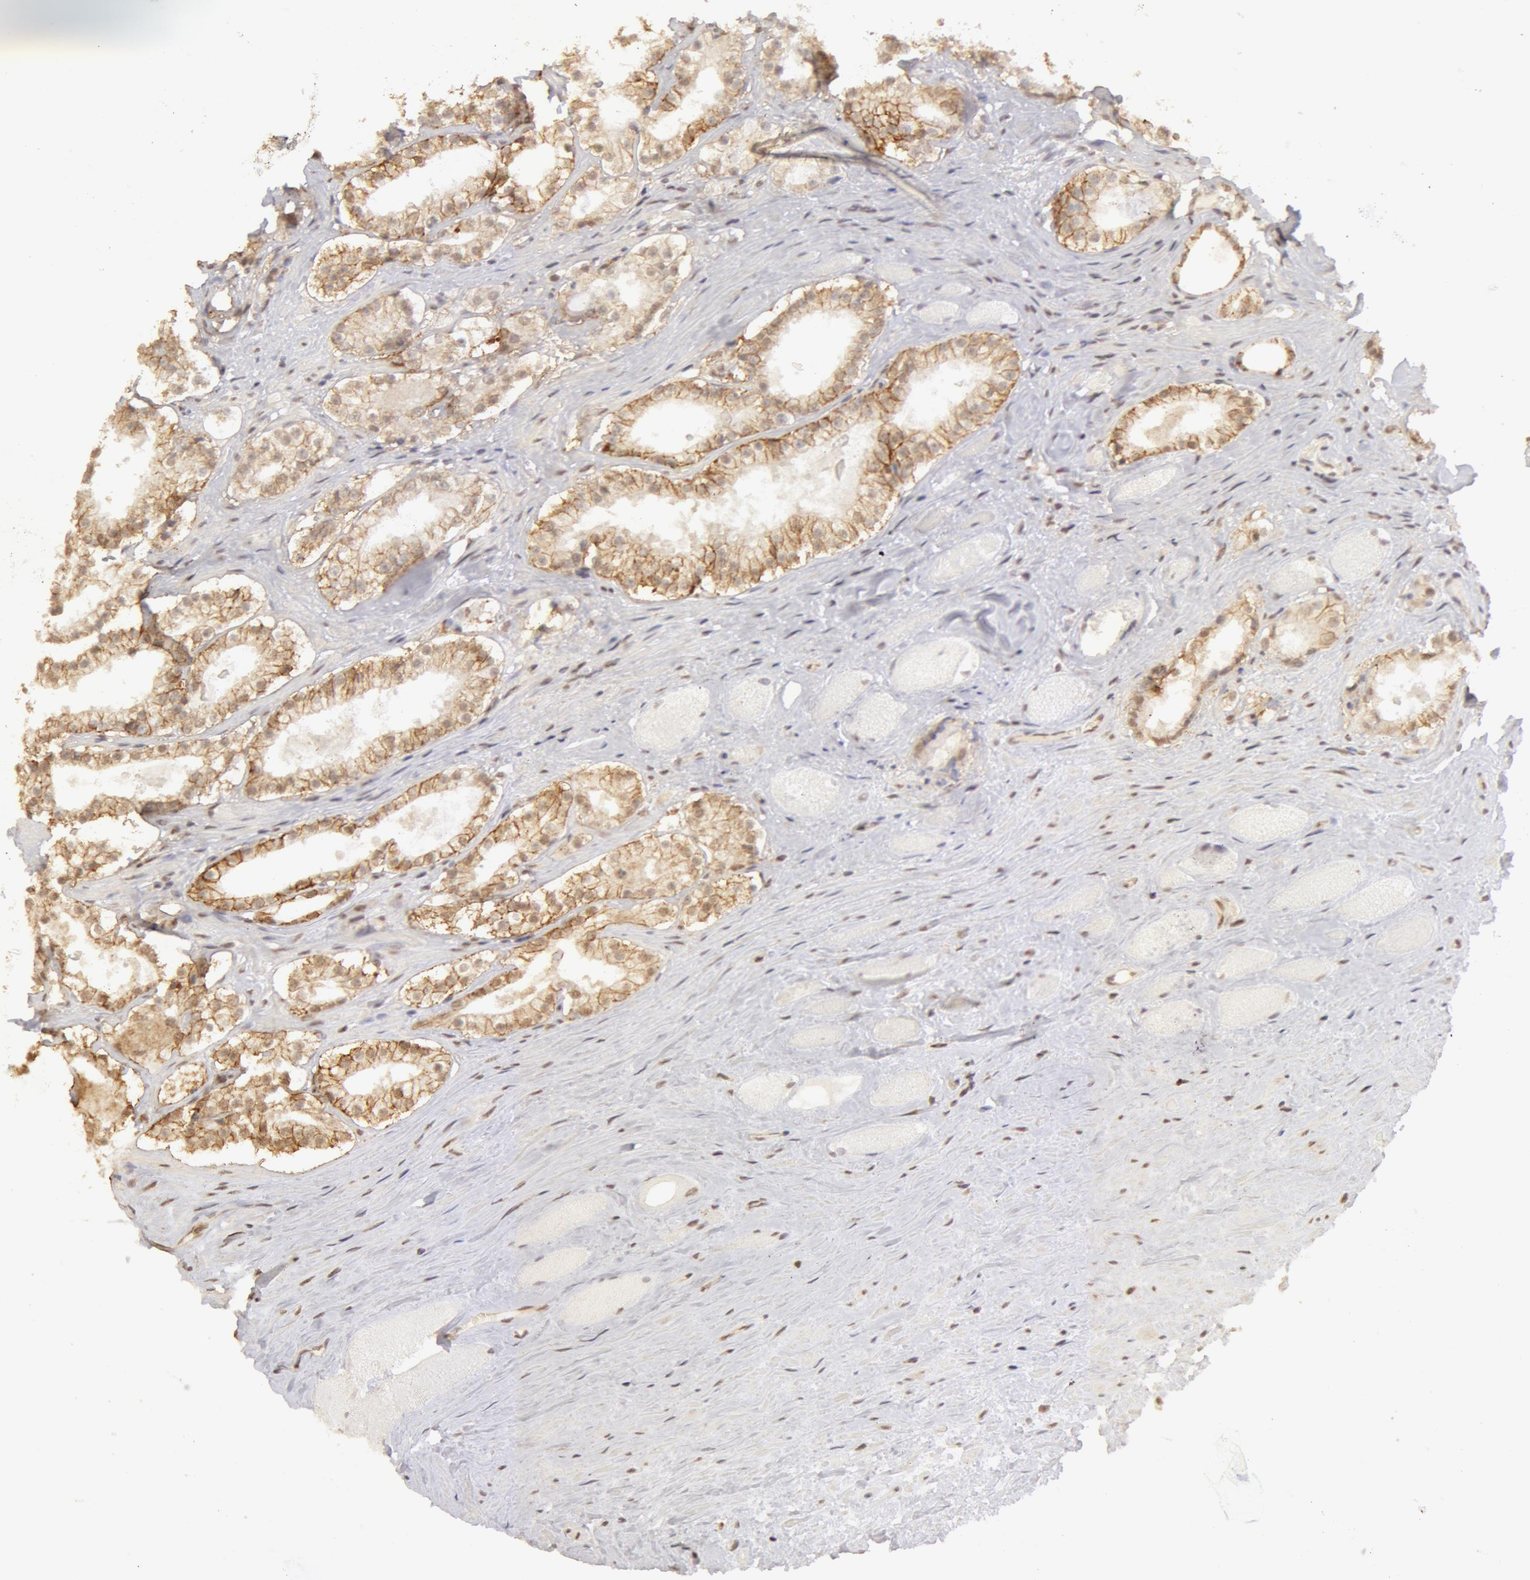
{"staining": {"intensity": "moderate", "quantity": ">75%", "location": "cytoplasmic/membranous"}, "tissue": "prostate cancer", "cell_type": "Tumor cells", "image_type": "cancer", "snomed": [{"axis": "morphology", "description": "Adenocarcinoma, Medium grade"}, {"axis": "topography", "description": "Prostate"}], "caption": "Moderate cytoplasmic/membranous protein positivity is identified in approximately >75% of tumor cells in medium-grade adenocarcinoma (prostate).", "gene": "ADAM10", "patient": {"sex": "male", "age": 73}}